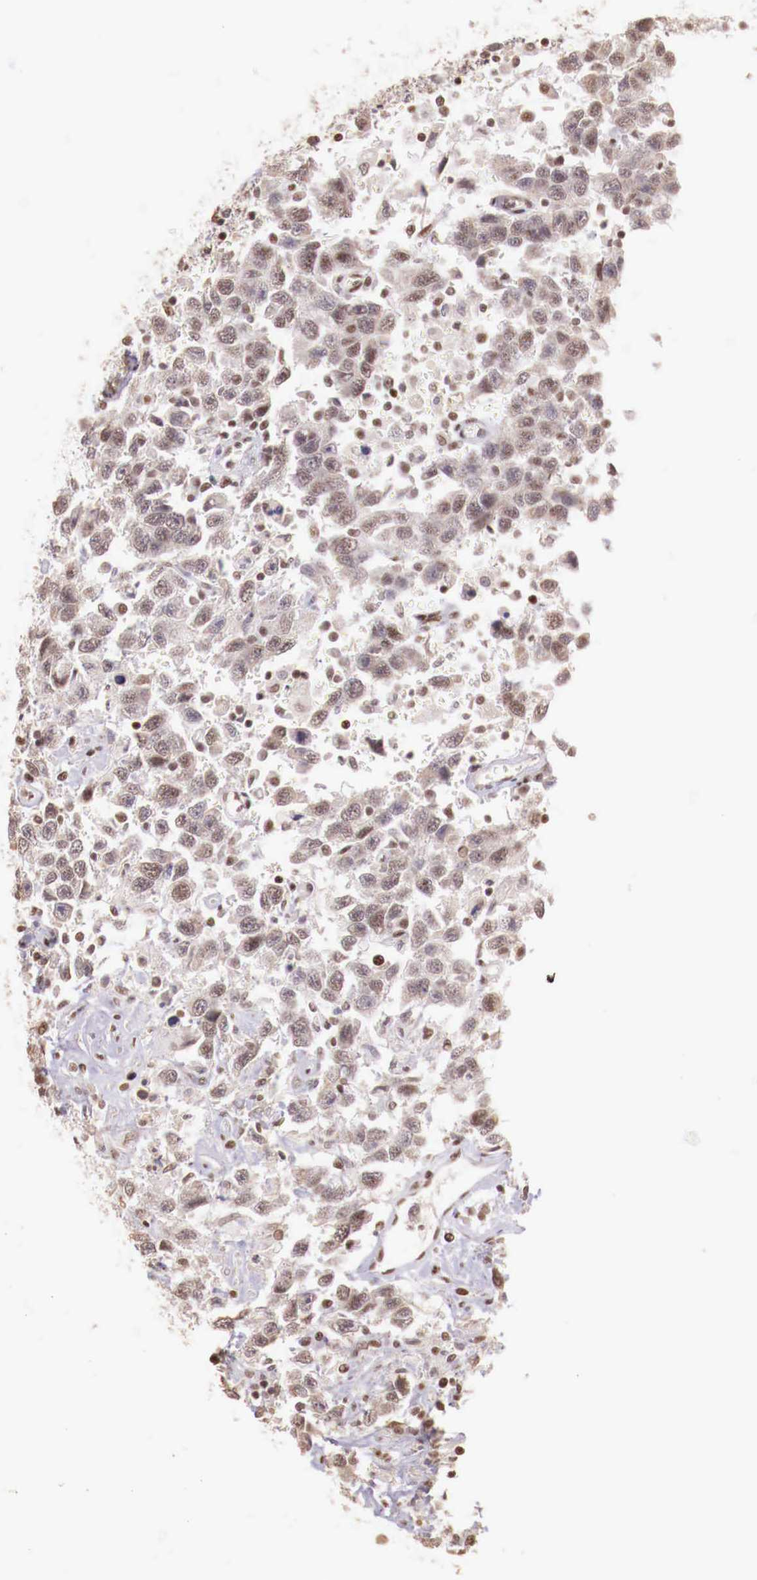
{"staining": {"intensity": "weak", "quantity": "25%-75%", "location": "nuclear"}, "tissue": "testis cancer", "cell_type": "Tumor cells", "image_type": "cancer", "snomed": [{"axis": "morphology", "description": "Seminoma, NOS"}, {"axis": "topography", "description": "Testis"}], "caption": "The histopathology image reveals a brown stain indicating the presence of a protein in the nuclear of tumor cells in testis cancer (seminoma).", "gene": "SP1", "patient": {"sex": "male", "age": 41}}